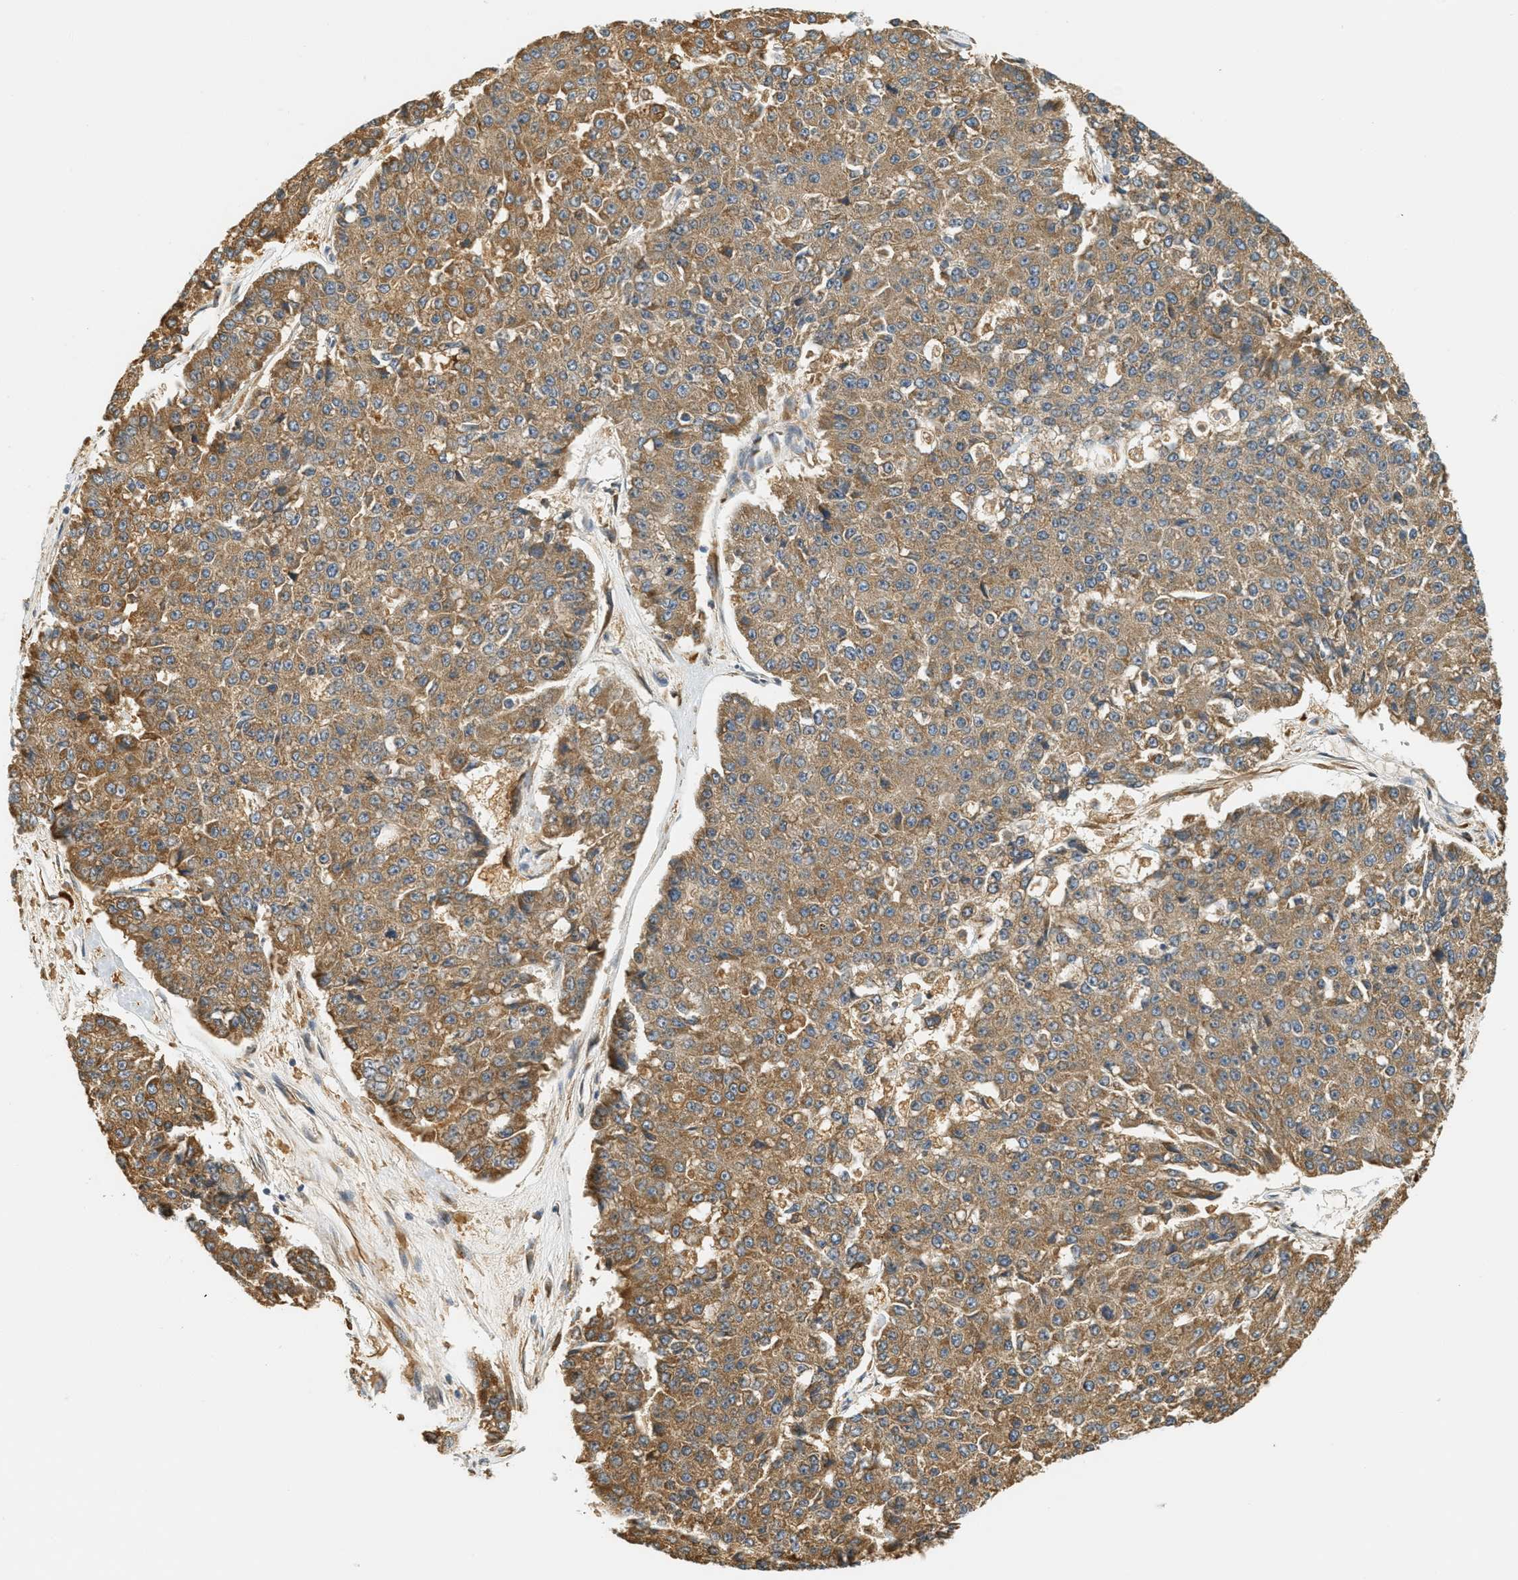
{"staining": {"intensity": "moderate", "quantity": ">75%", "location": "cytoplasmic/membranous"}, "tissue": "pancreatic cancer", "cell_type": "Tumor cells", "image_type": "cancer", "snomed": [{"axis": "morphology", "description": "Adenocarcinoma, NOS"}, {"axis": "topography", "description": "Pancreas"}], "caption": "Protein staining exhibits moderate cytoplasmic/membranous expression in approximately >75% of tumor cells in pancreatic cancer.", "gene": "PDK1", "patient": {"sex": "male", "age": 50}}